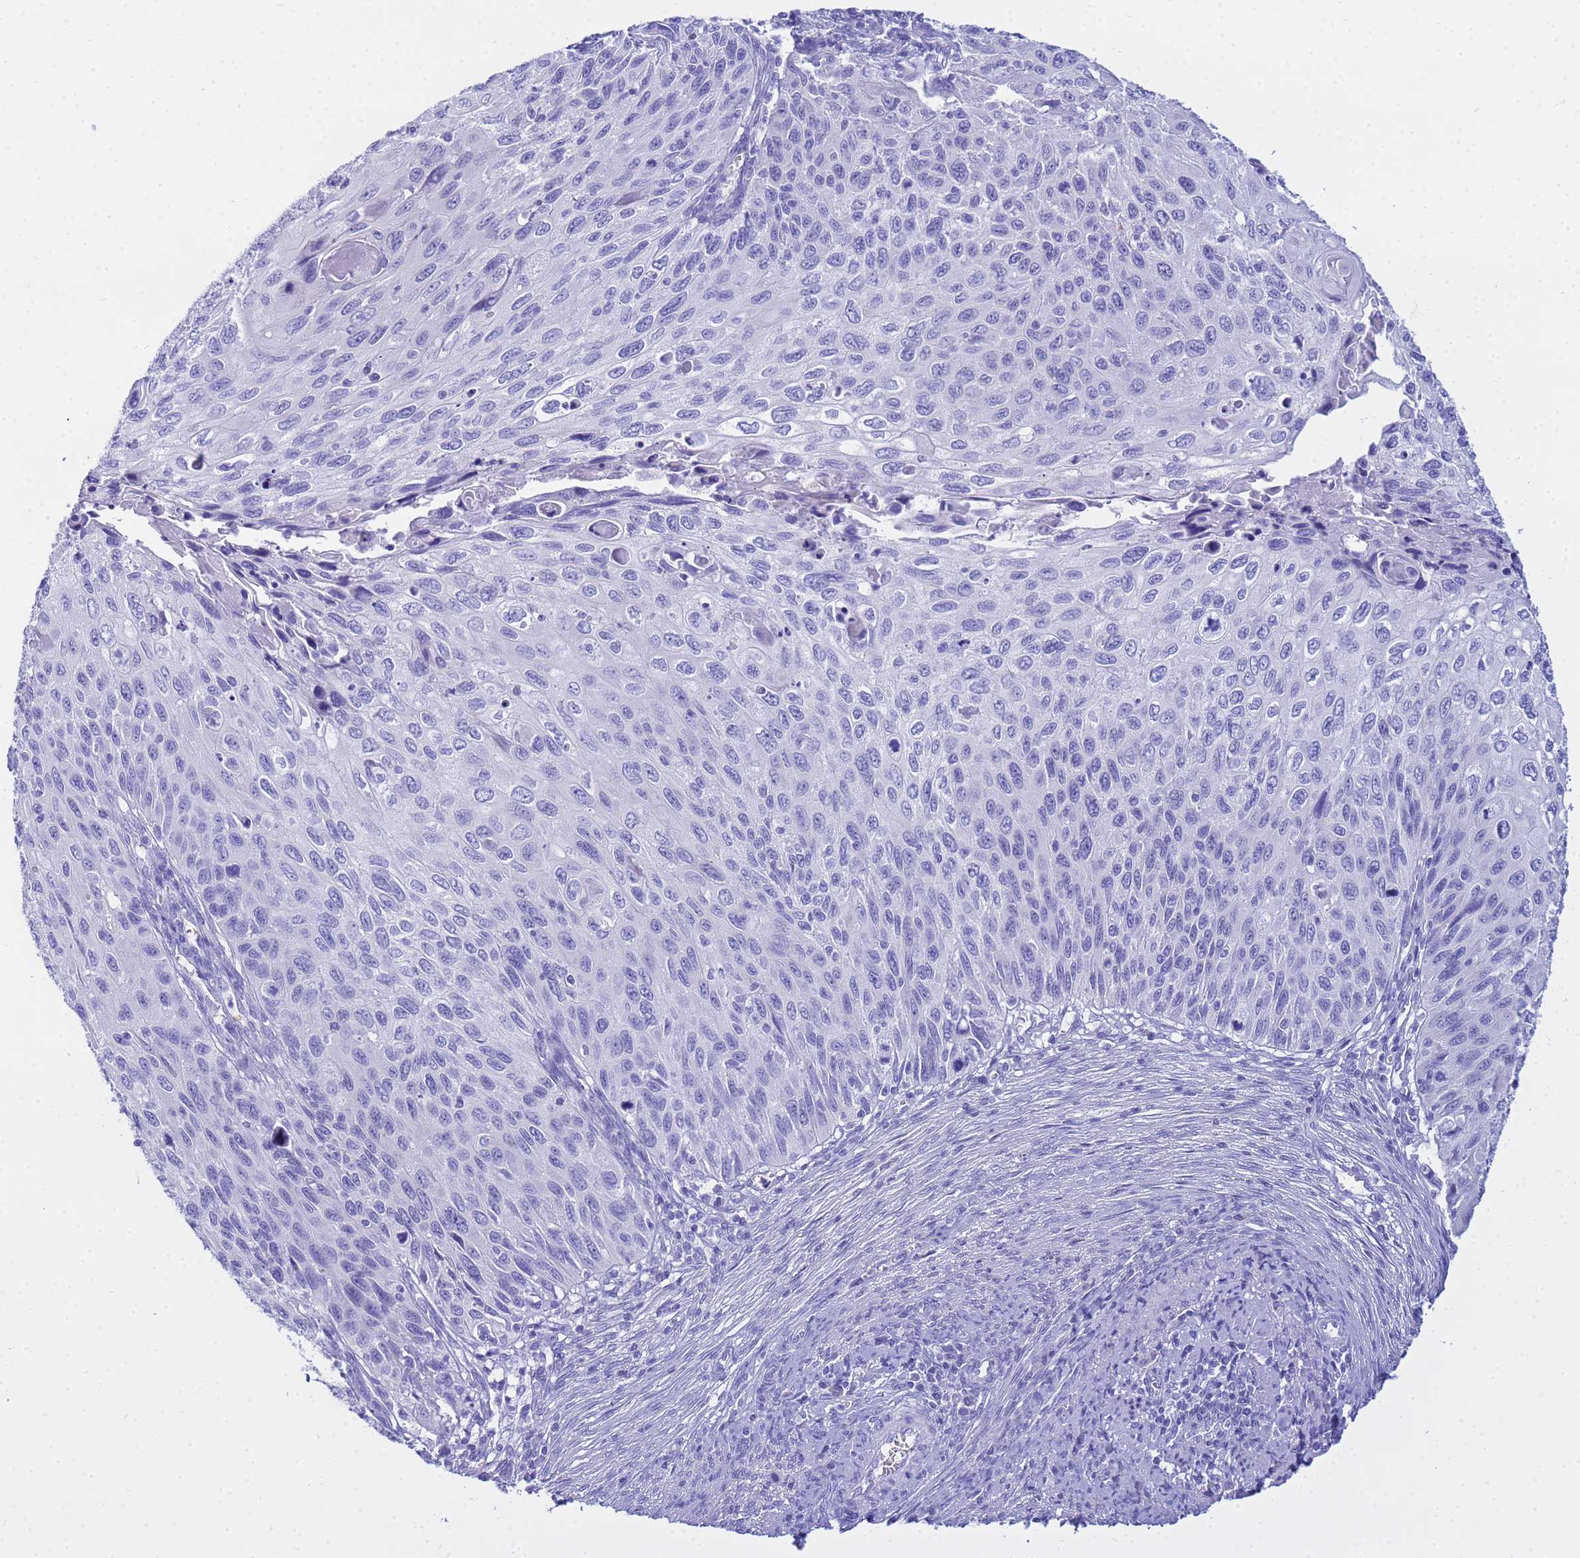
{"staining": {"intensity": "negative", "quantity": "none", "location": "none"}, "tissue": "cervical cancer", "cell_type": "Tumor cells", "image_type": "cancer", "snomed": [{"axis": "morphology", "description": "Squamous cell carcinoma, NOS"}, {"axis": "topography", "description": "Cervix"}], "caption": "This photomicrograph is of cervical cancer (squamous cell carcinoma) stained with immunohistochemistry (IHC) to label a protein in brown with the nuclei are counter-stained blue. There is no staining in tumor cells. Brightfield microscopy of immunohistochemistry stained with DAB (3,3'-diaminobenzidine) (brown) and hematoxylin (blue), captured at high magnification.", "gene": "AQP12A", "patient": {"sex": "female", "age": 70}}